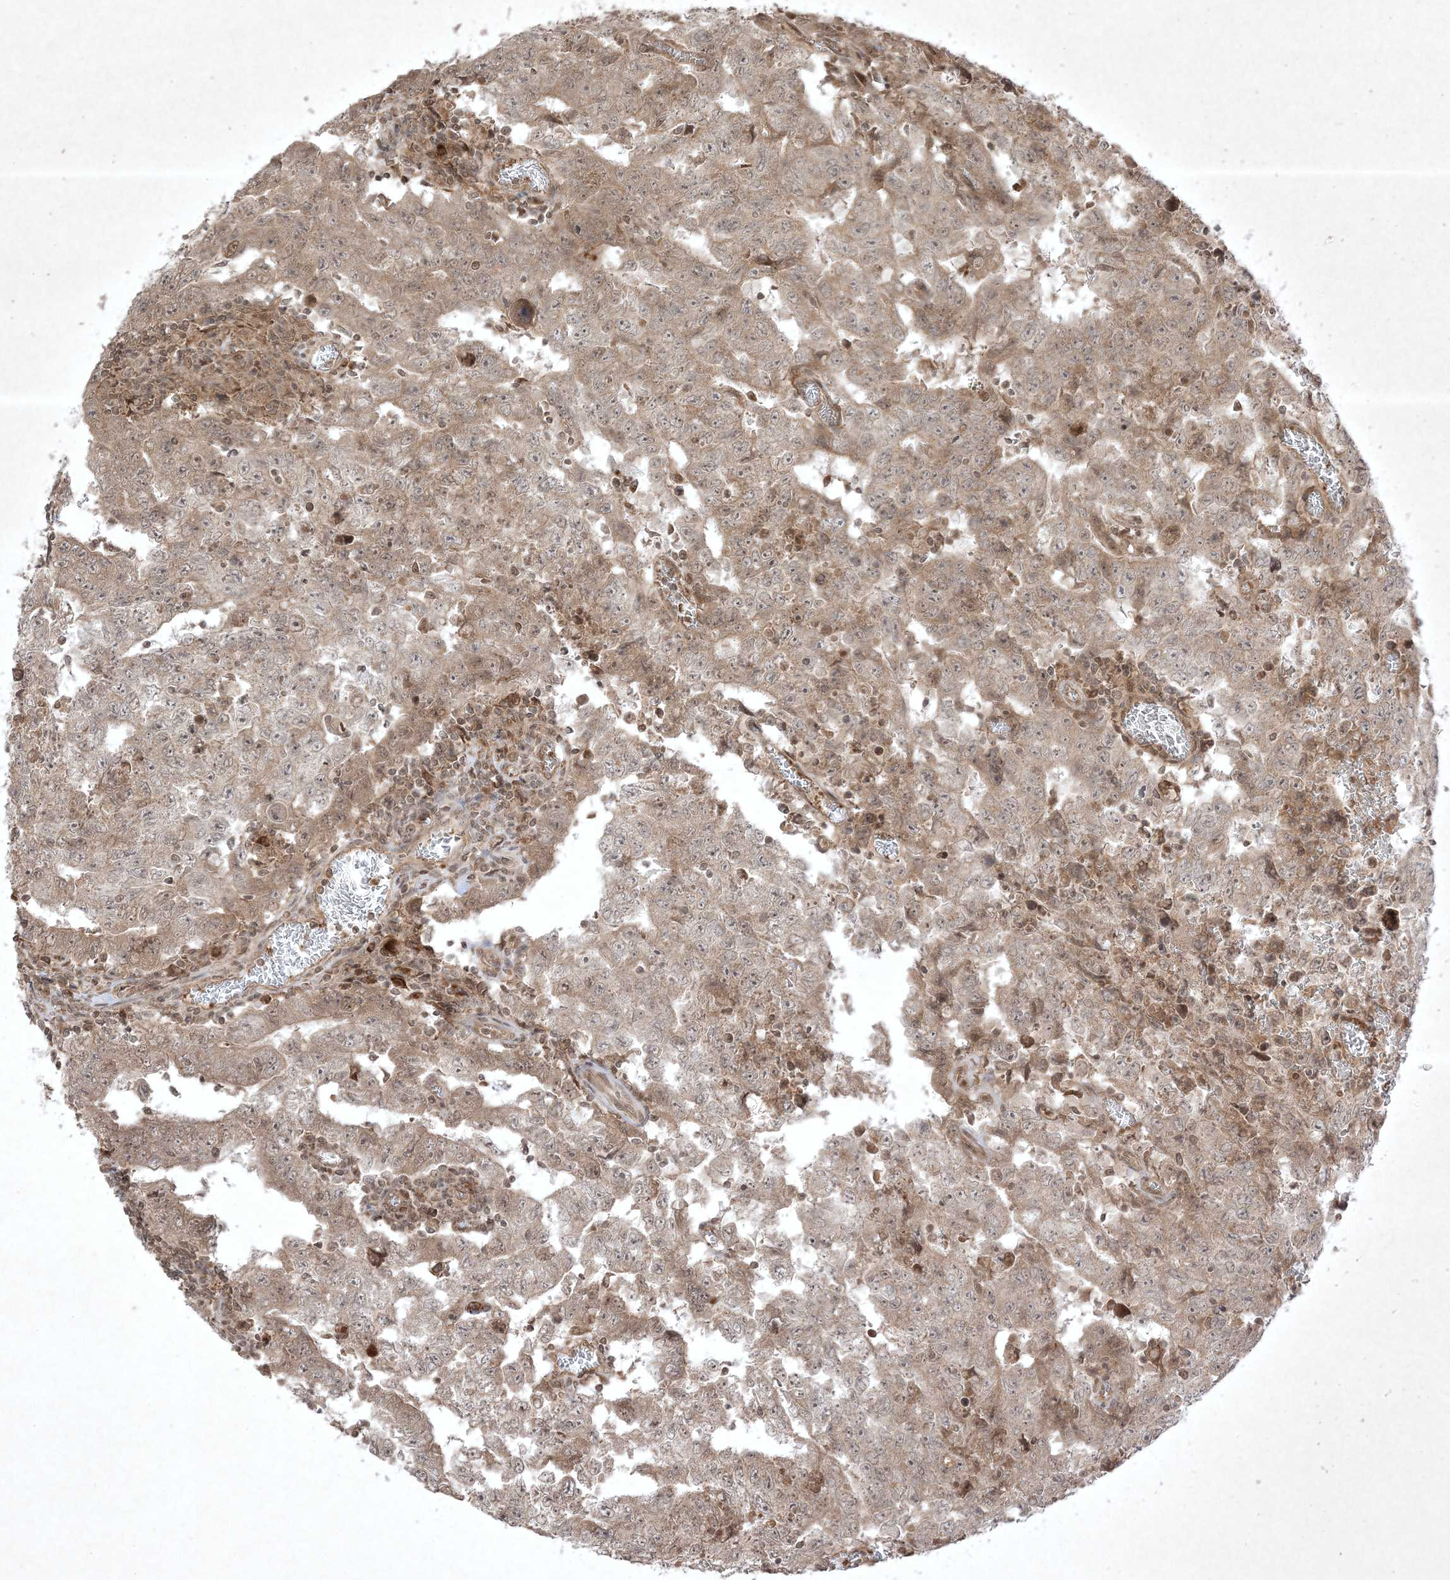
{"staining": {"intensity": "weak", "quantity": "25%-75%", "location": "cytoplasmic/membranous"}, "tissue": "testis cancer", "cell_type": "Tumor cells", "image_type": "cancer", "snomed": [{"axis": "morphology", "description": "Carcinoma, Embryonal, NOS"}, {"axis": "topography", "description": "Testis"}], "caption": "Immunohistochemical staining of testis cancer (embryonal carcinoma) demonstrates low levels of weak cytoplasmic/membranous staining in approximately 25%-75% of tumor cells.", "gene": "PTK6", "patient": {"sex": "male", "age": 26}}